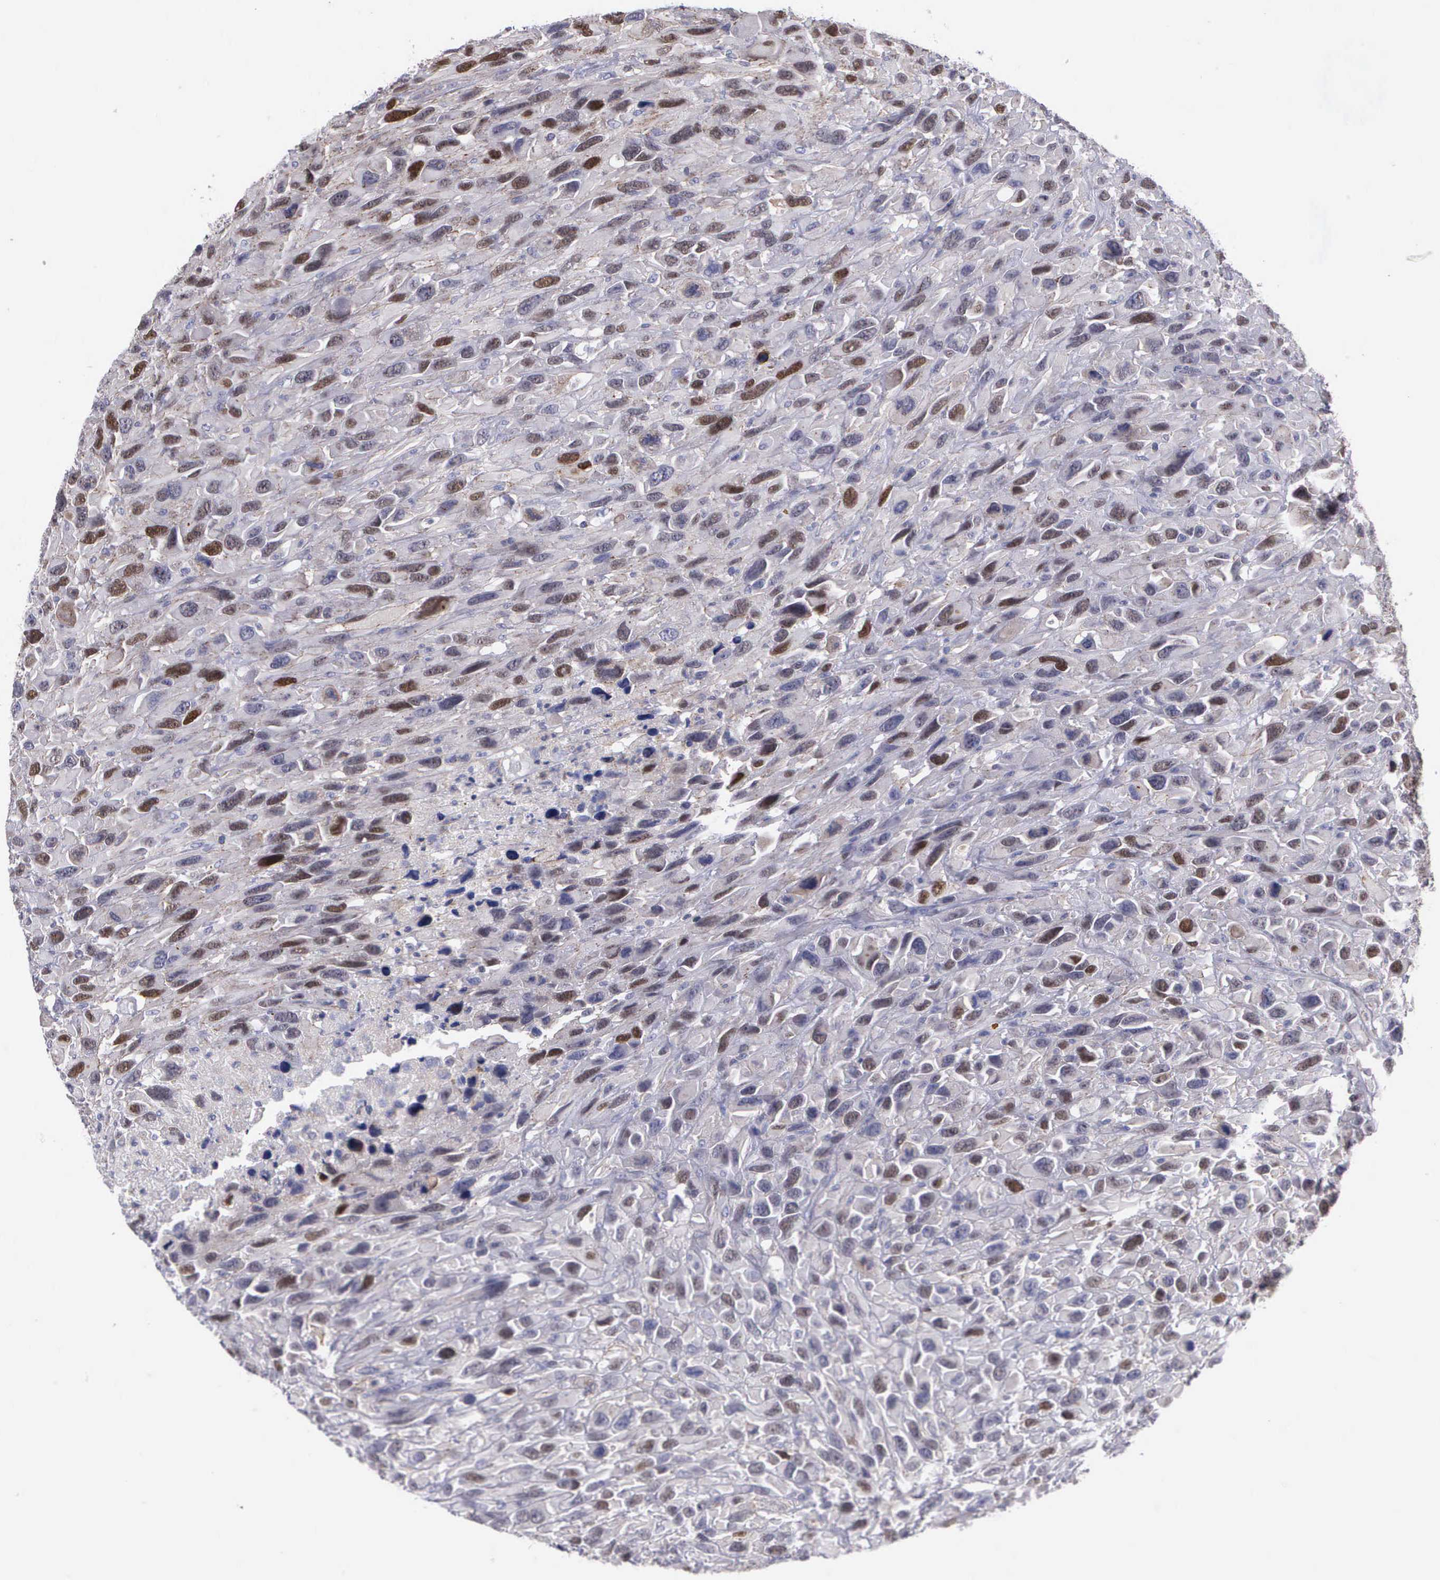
{"staining": {"intensity": "moderate", "quantity": "25%-75%", "location": "nuclear"}, "tissue": "renal cancer", "cell_type": "Tumor cells", "image_type": "cancer", "snomed": [{"axis": "morphology", "description": "Adenocarcinoma, NOS"}, {"axis": "topography", "description": "Kidney"}], "caption": "Renal adenocarcinoma stained with a brown dye exhibits moderate nuclear positive expression in about 25%-75% of tumor cells.", "gene": "MICAL3", "patient": {"sex": "male", "age": 79}}